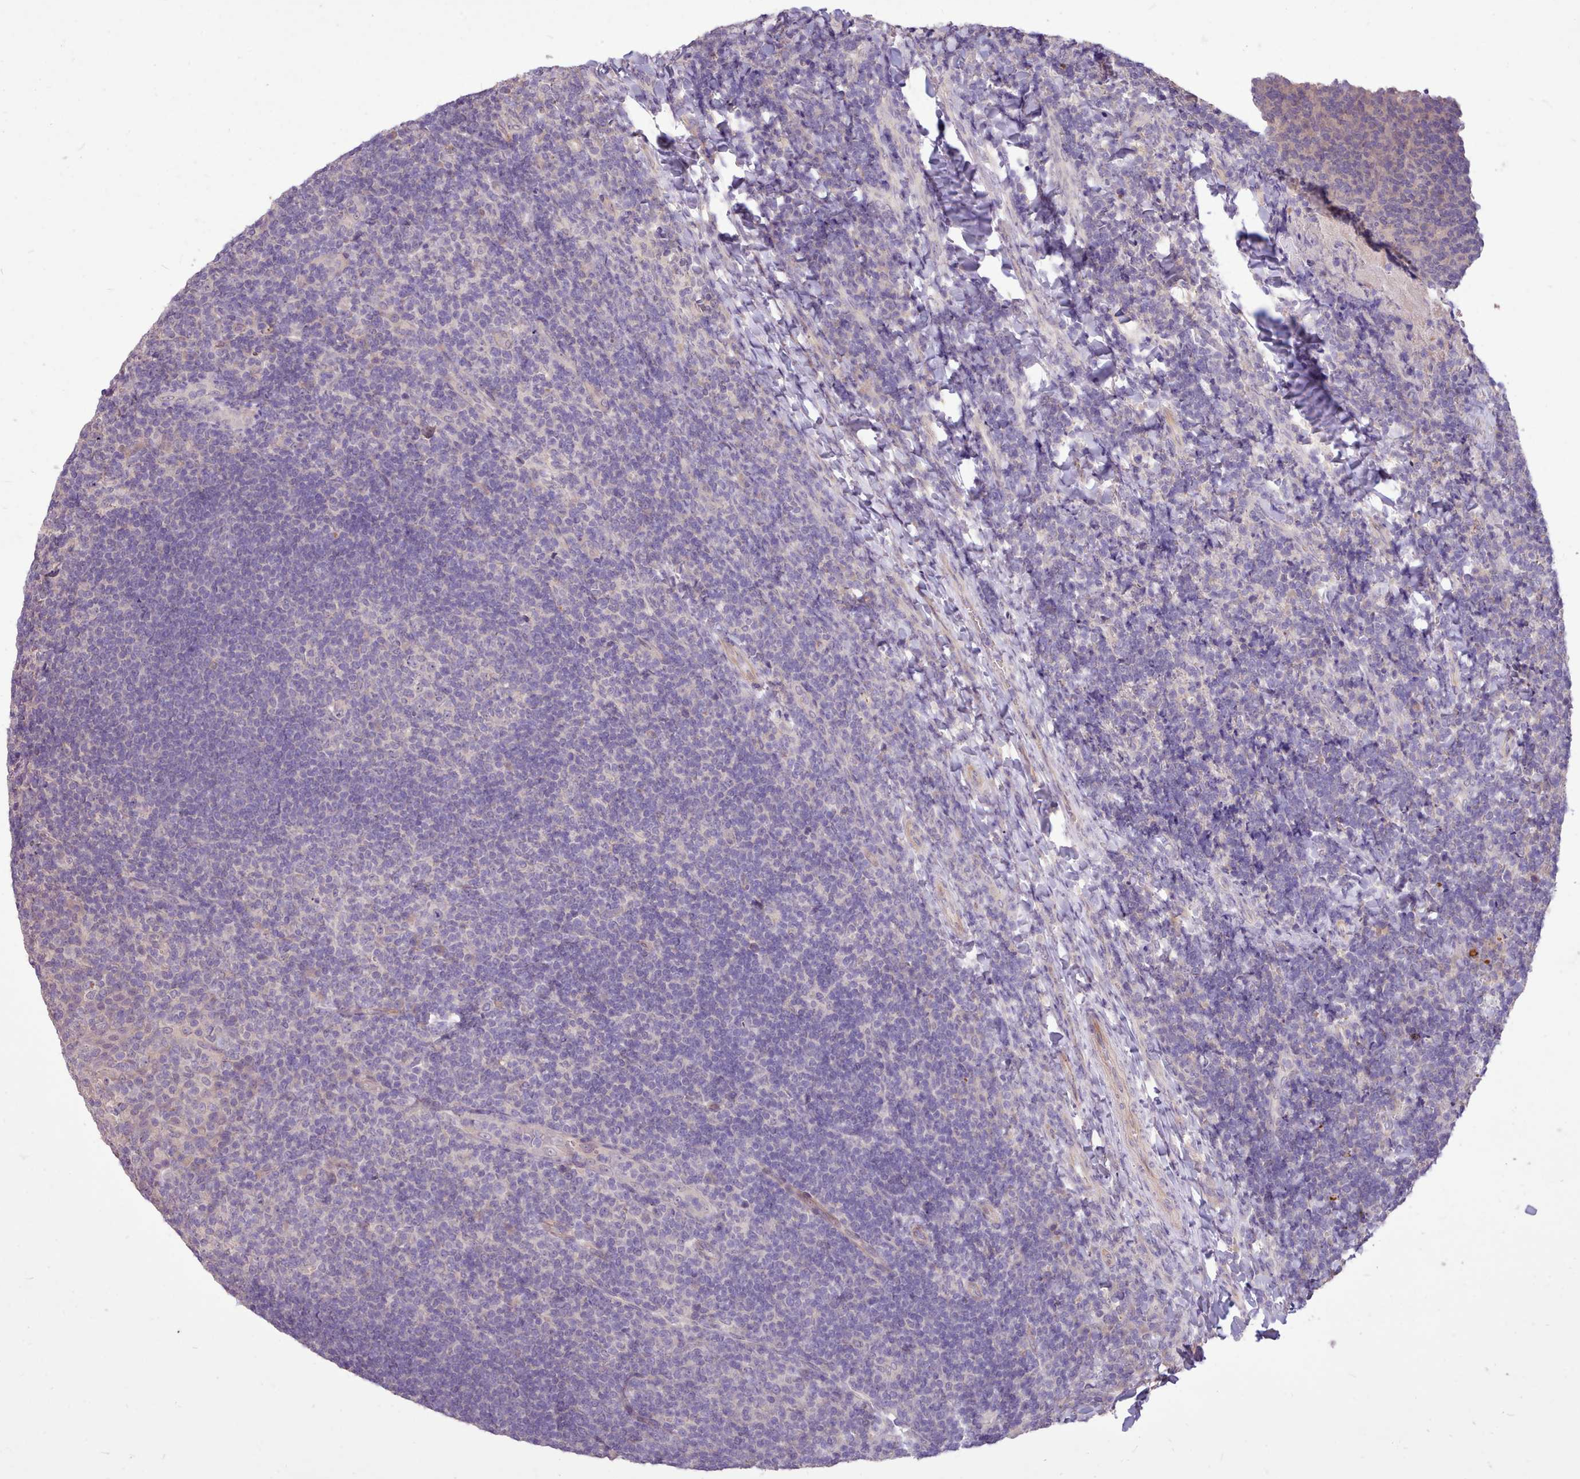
{"staining": {"intensity": "negative", "quantity": "none", "location": "none"}, "tissue": "tonsil", "cell_type": "Germinal center cells", "image_type": "normal", "snomed": [{"axis": "morphology", "description": "Normal tissue, NOS"}, {"axis": "topography", "description": "Tonsil"}], "caption": "DAB (3,3'-diaminobenzidine) immunohistochemical staining of unremarkable tonsil shows no significant staining in germinal center cells.", "gene": "ZNF607", "patient": {"sex": "female", "age": 10}}